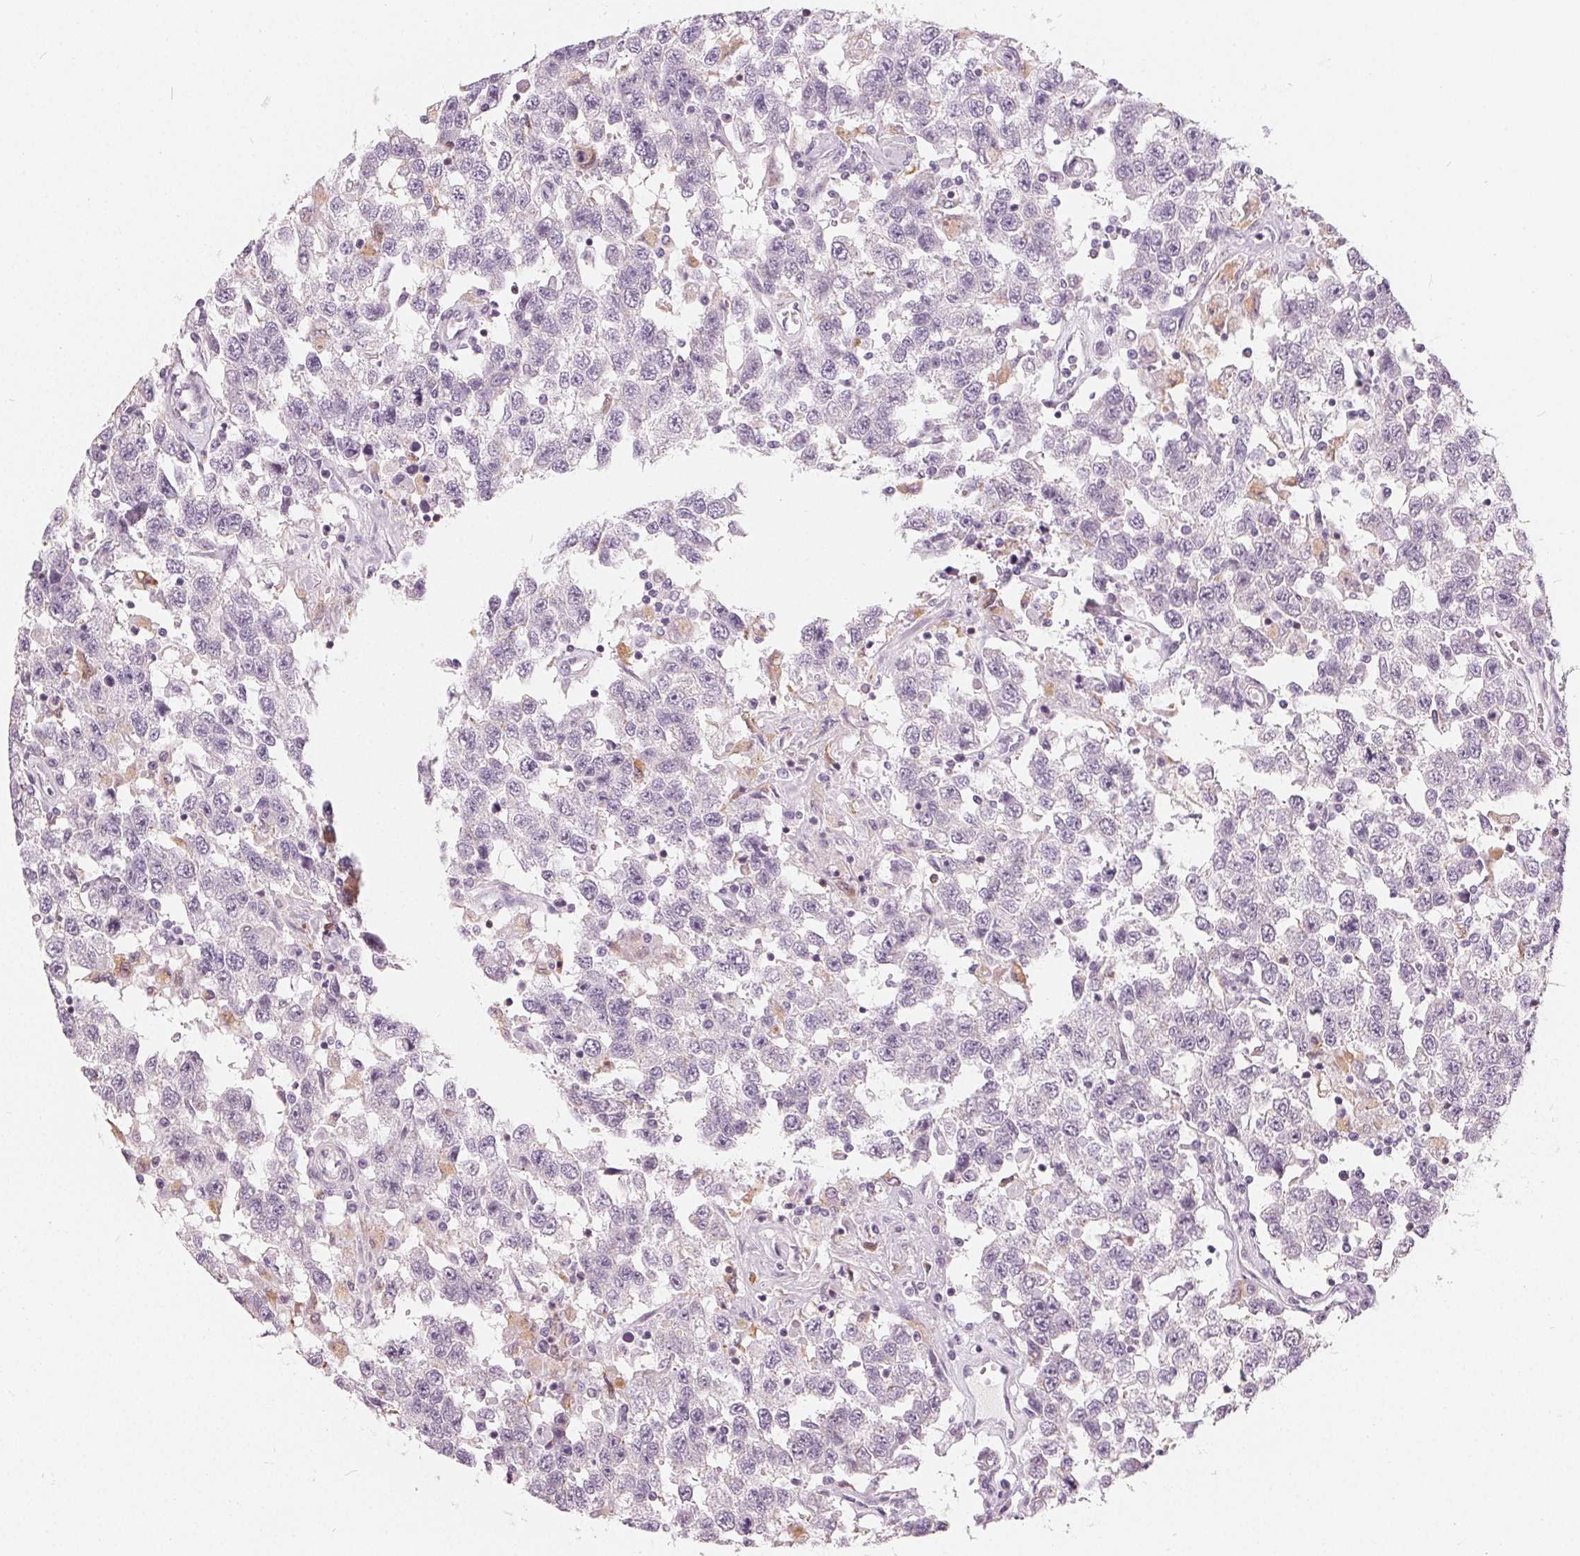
{"staining": {"intensity": "negative", "quantity": "none", "location": "none"}, "tissue": "testis cancer", "cell_type": "Tumor cells", "image_type": "cancer", "snomed": [{"axis": "morphology", "description": "Seminoma, NOS"}, {"axis": "topography", "description": "Testis"}], "caption": "Immunohistochemical staining of human testis seminoma displays no significant expression in tumor cells.", "gene": "HOPX", "patient": {"sex": "male", "age": 41}}